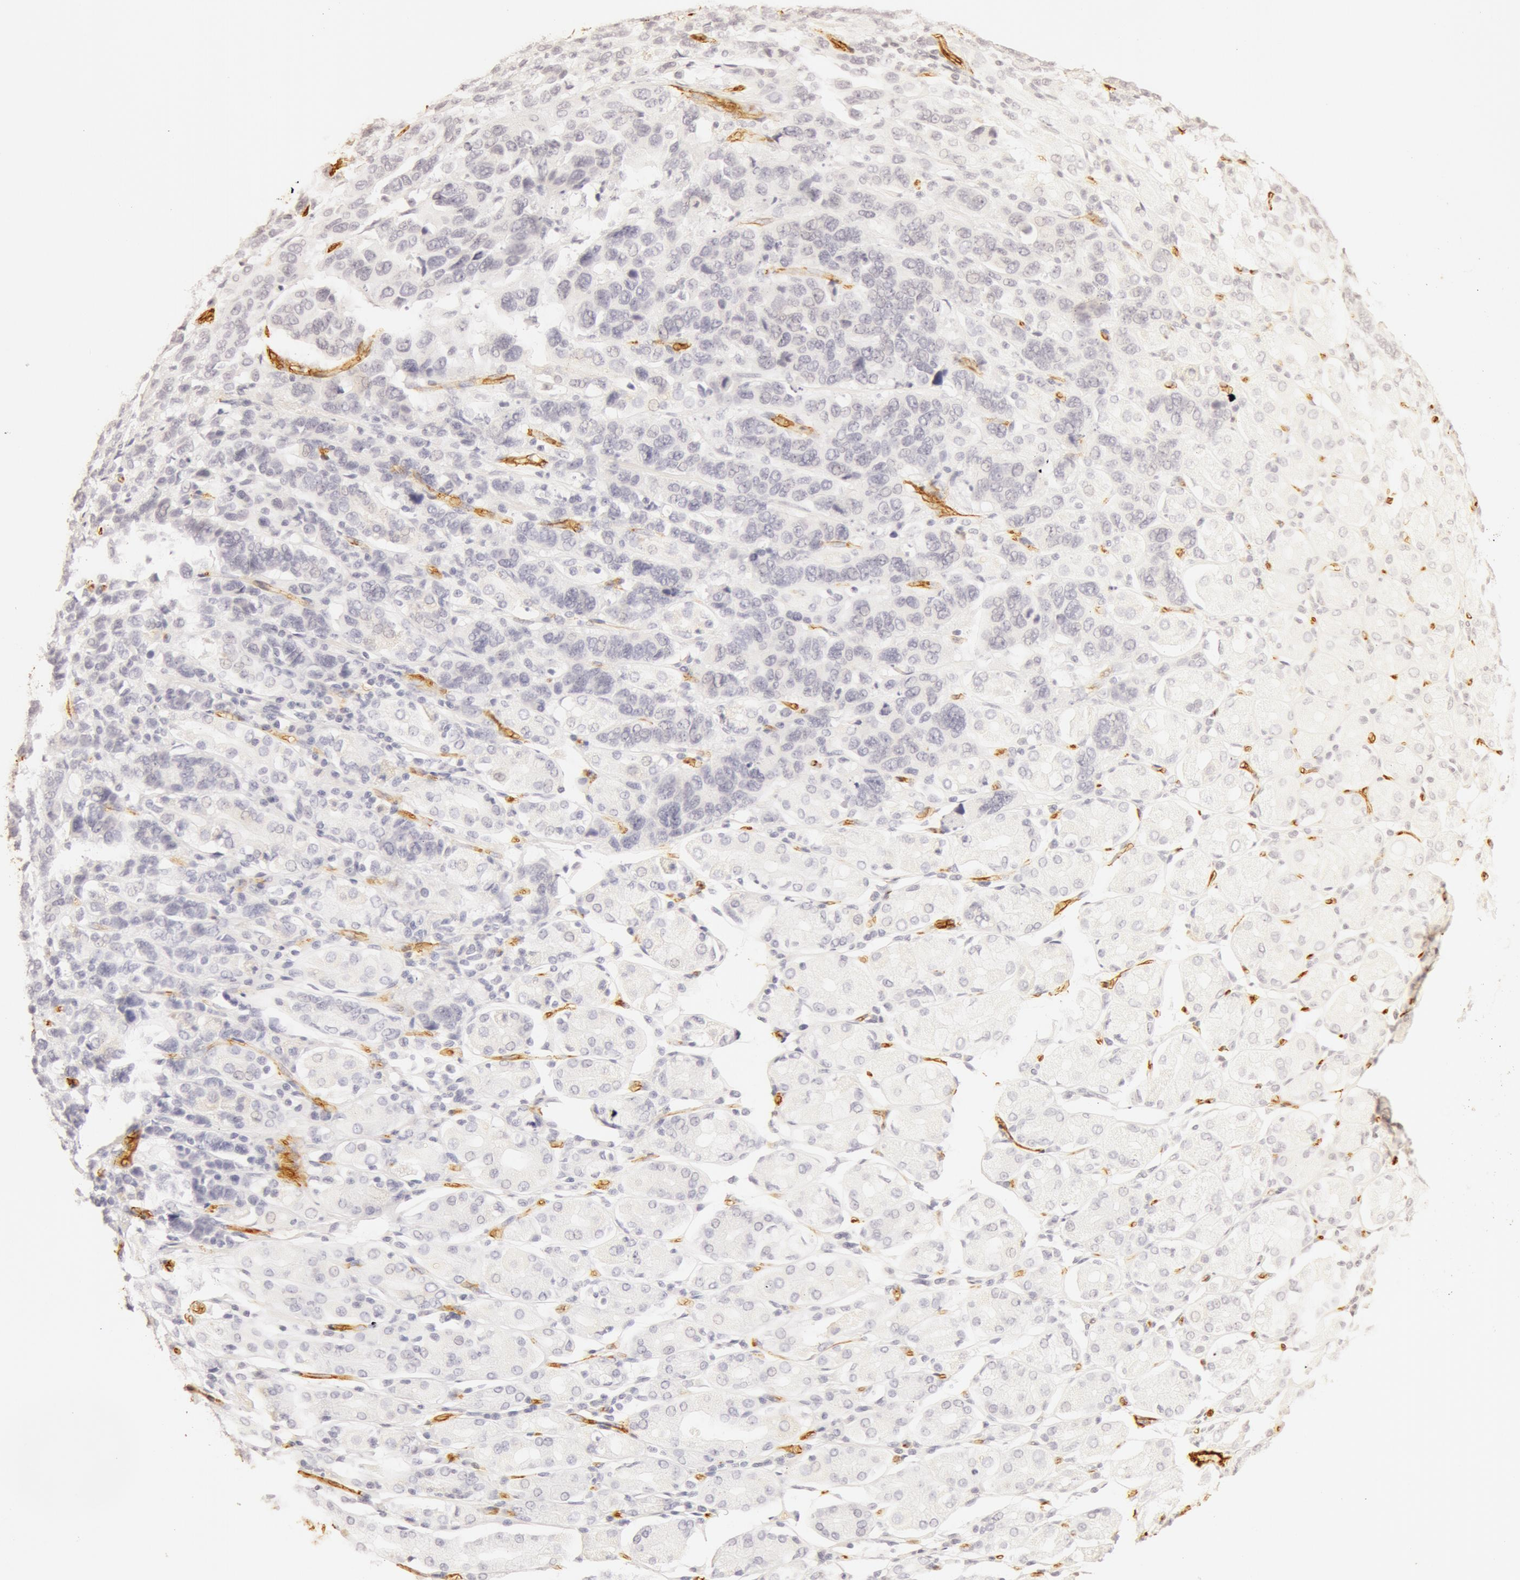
{"staining": {"intensity": "negative", "quantity": "none", "location": "none"}, "tissue": "stomach cancer", "cell_type": "Tumor cells", "image_type": "cancer", "snomed": [{"axis": "morphology", "description": "Adenocarcinoma, NOS"}, {"axis": "topography", "description": "Stomach, upper"}], "caption": "Immunohistochemistry histopathology image of human adenocarcinoma (stomach) stained for a protein (brown), which reveals no staining in tumor cells.", "gene": "AQP1", "patient": {"sex": "male", "age": 71}}